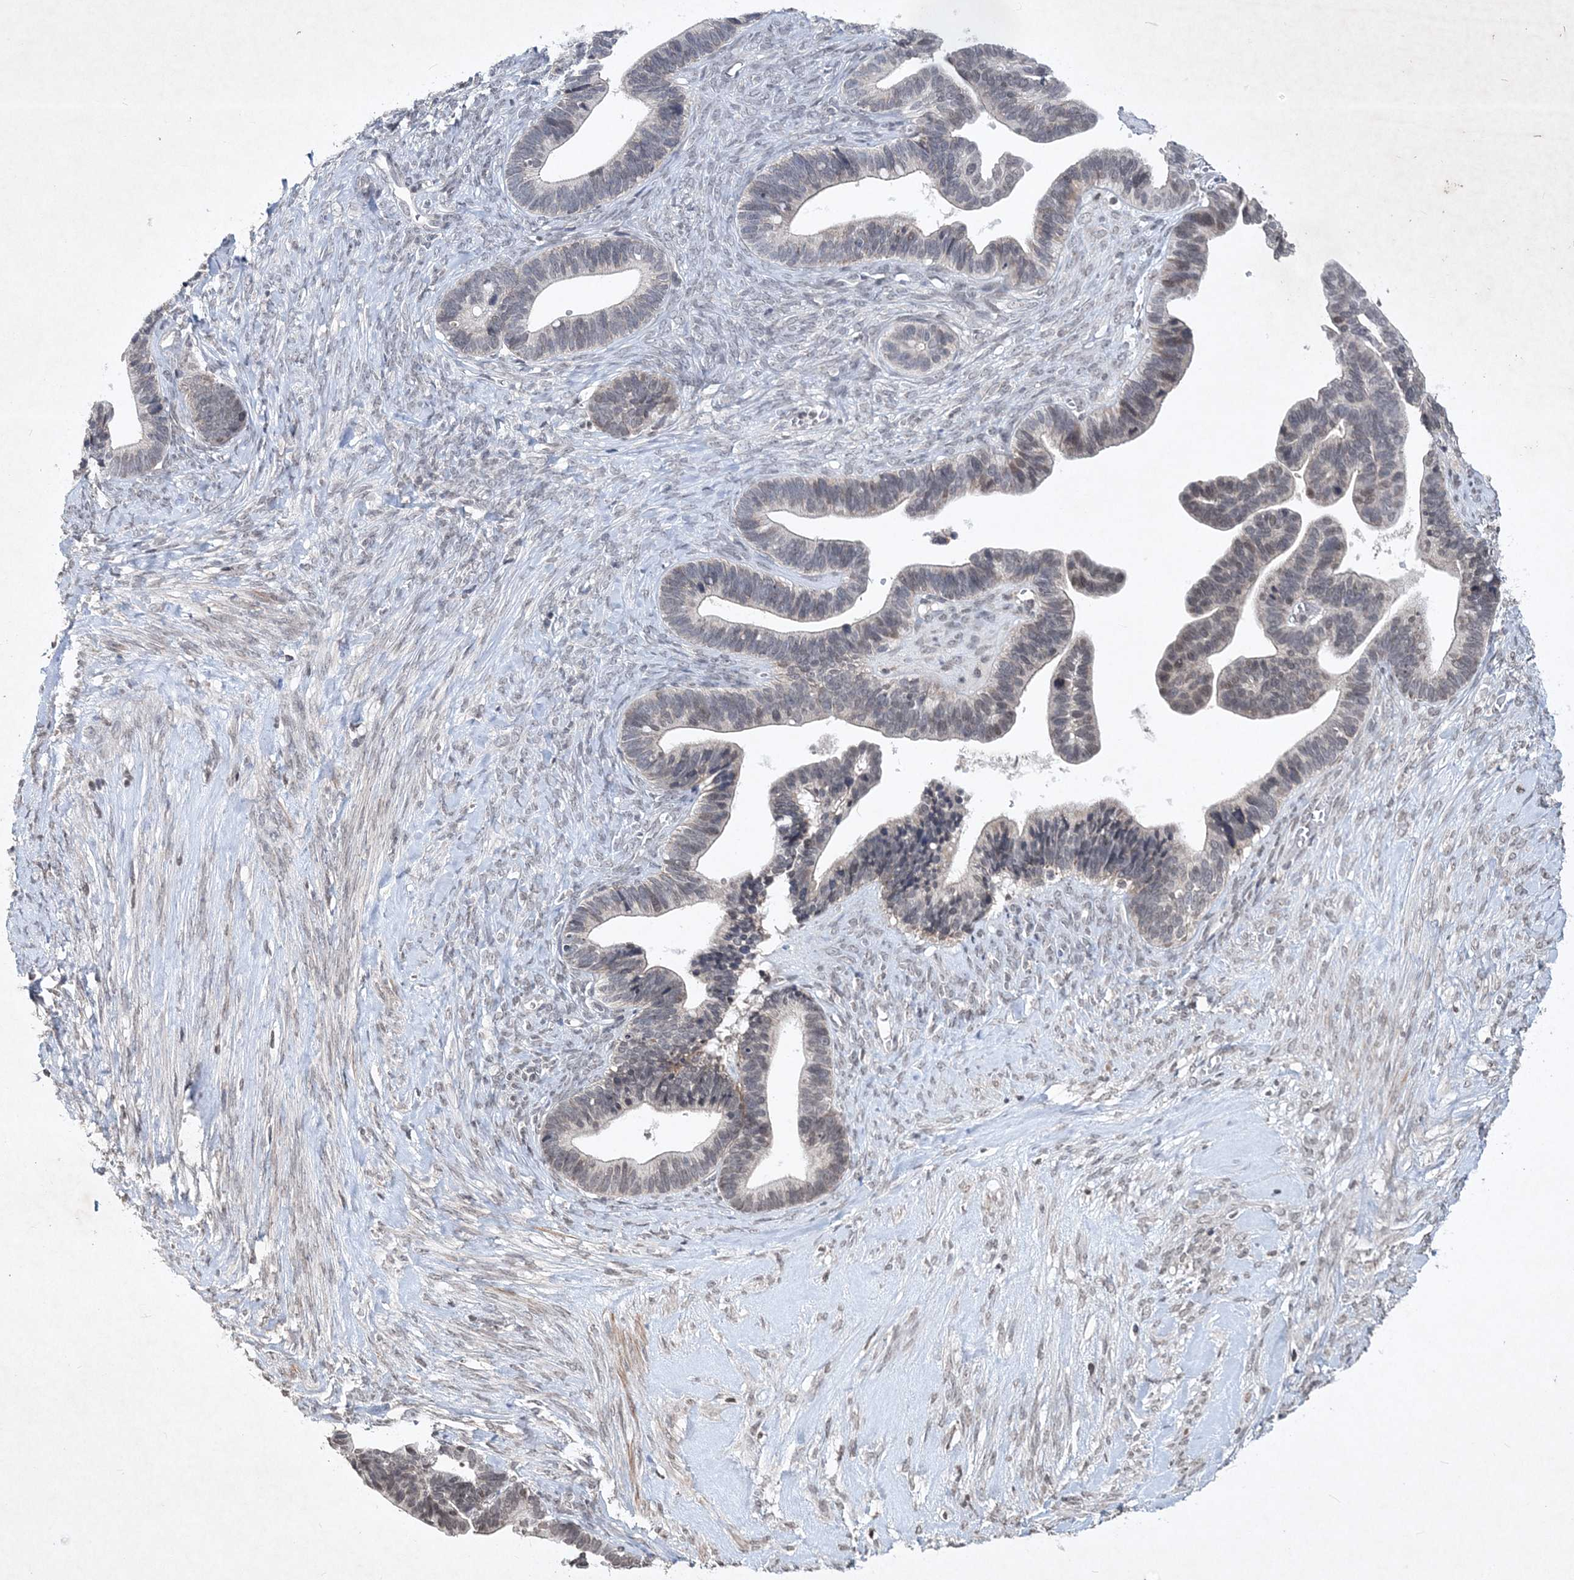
{"staining": {"intensity": "moderate", "quantity": "25%-75%", "location": "nuclear"}, "tissue": "ovarian cancer", "cell_type": "Tumor cells", "image_type": "cancer", "snomed": [{"axis": "morphology", "description": "Cystadenocarcinoma, serous, NOS"}, {"axis": "topography", "description": "Ovary"}], "caption": "Ovarian serous cystadenocarcinoma stained for a protein shows moderate nuclear positivity in tumor cells.", "gene": "SOWAHB", "patient": {"sex": "female", "age": 56}}